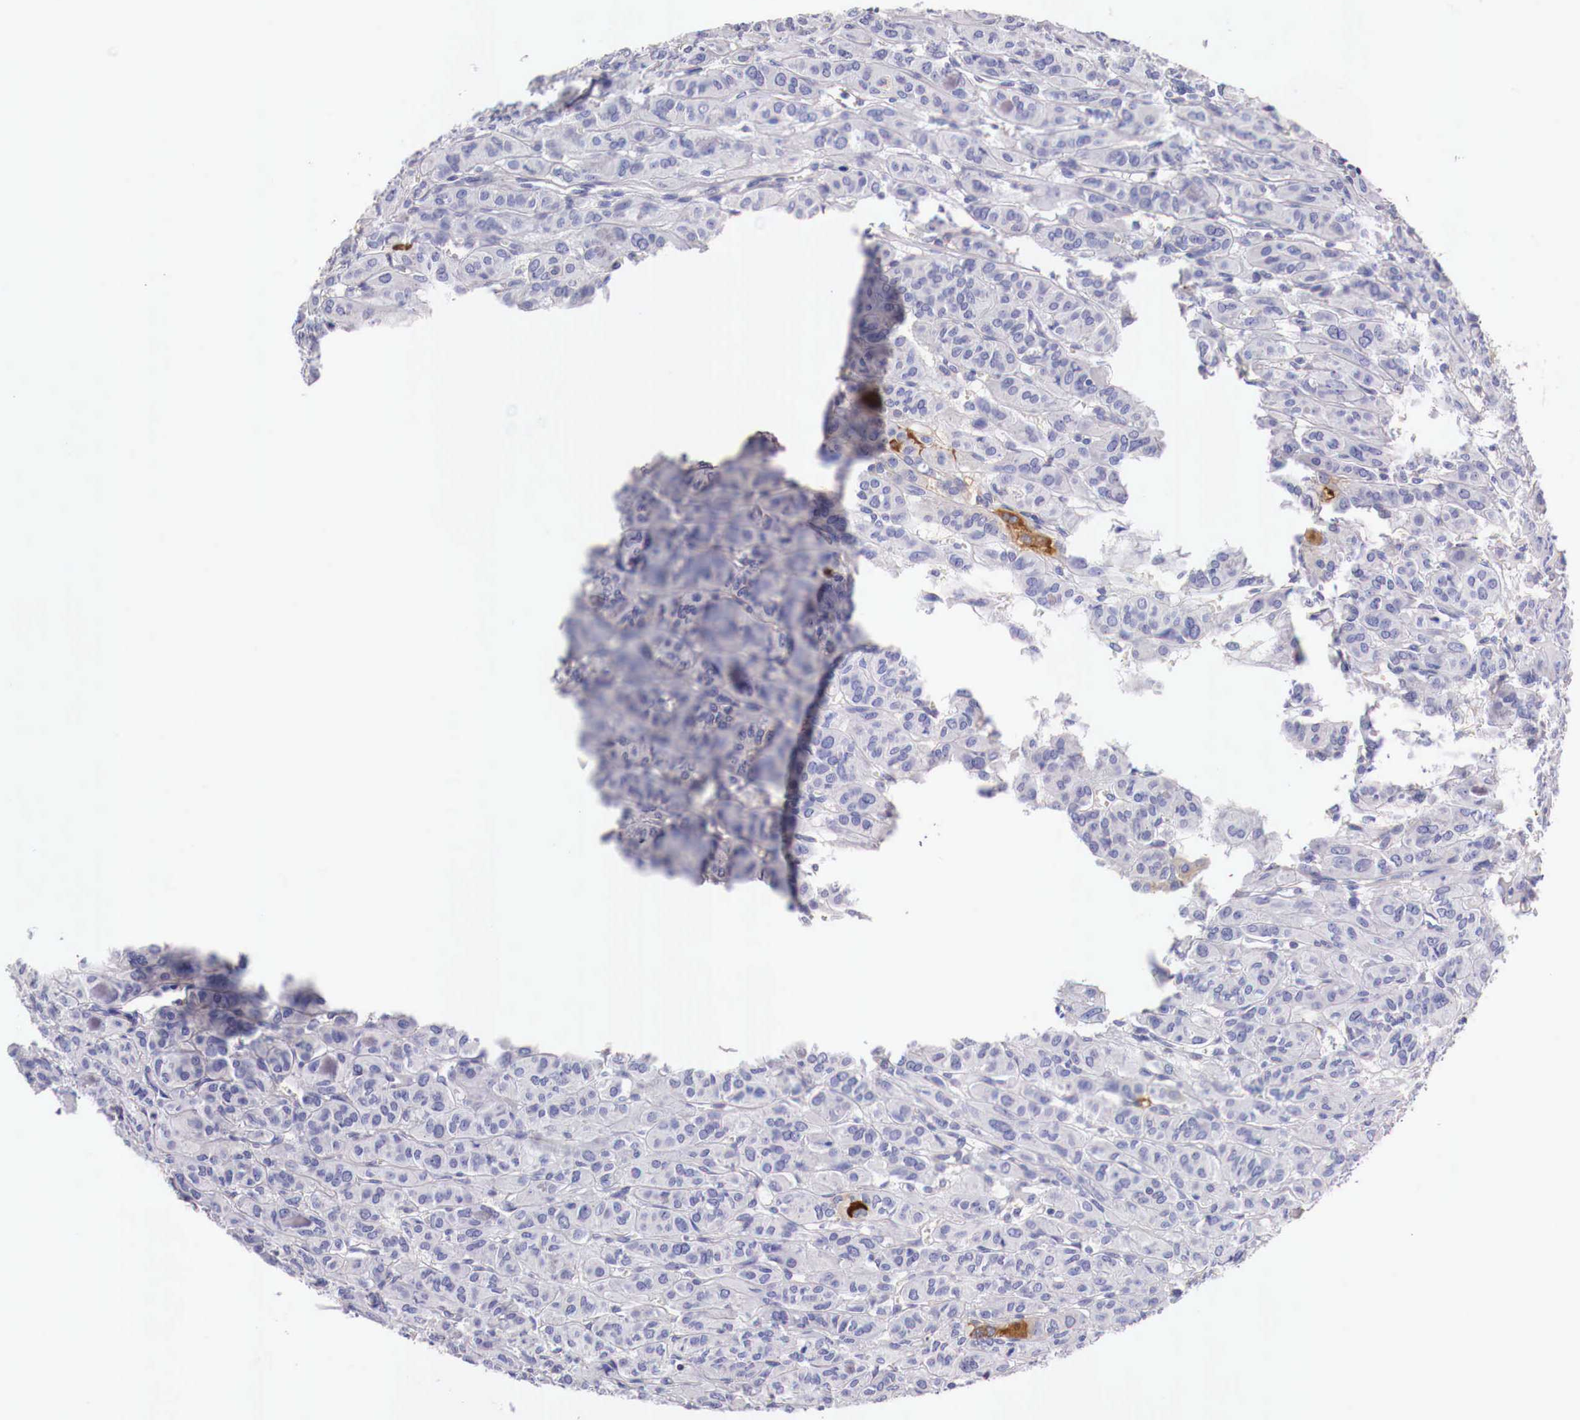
{"staining": {"intensity": "moderate", "quantity": "<25%", "location": "cytoplasmic/membranous"}, "tissue": "thyroid cancer", "cell_type": "Tumor cells", "image_type": "cancer", "snomed": [{"axis": "morphology", "description": "Follicular adenoma carcinoma, NOS"}, {"axis": "topography", "description": "Thyroid gland"}], "caption": "Protein staining exhibits moderate cytoplasmic/membranous staining in approximately <25% of tumor cells in thyroid follicular adenoma carcinoma.", "gene": "PITPNA", "patient": {"sex": "female", "age": 71}}